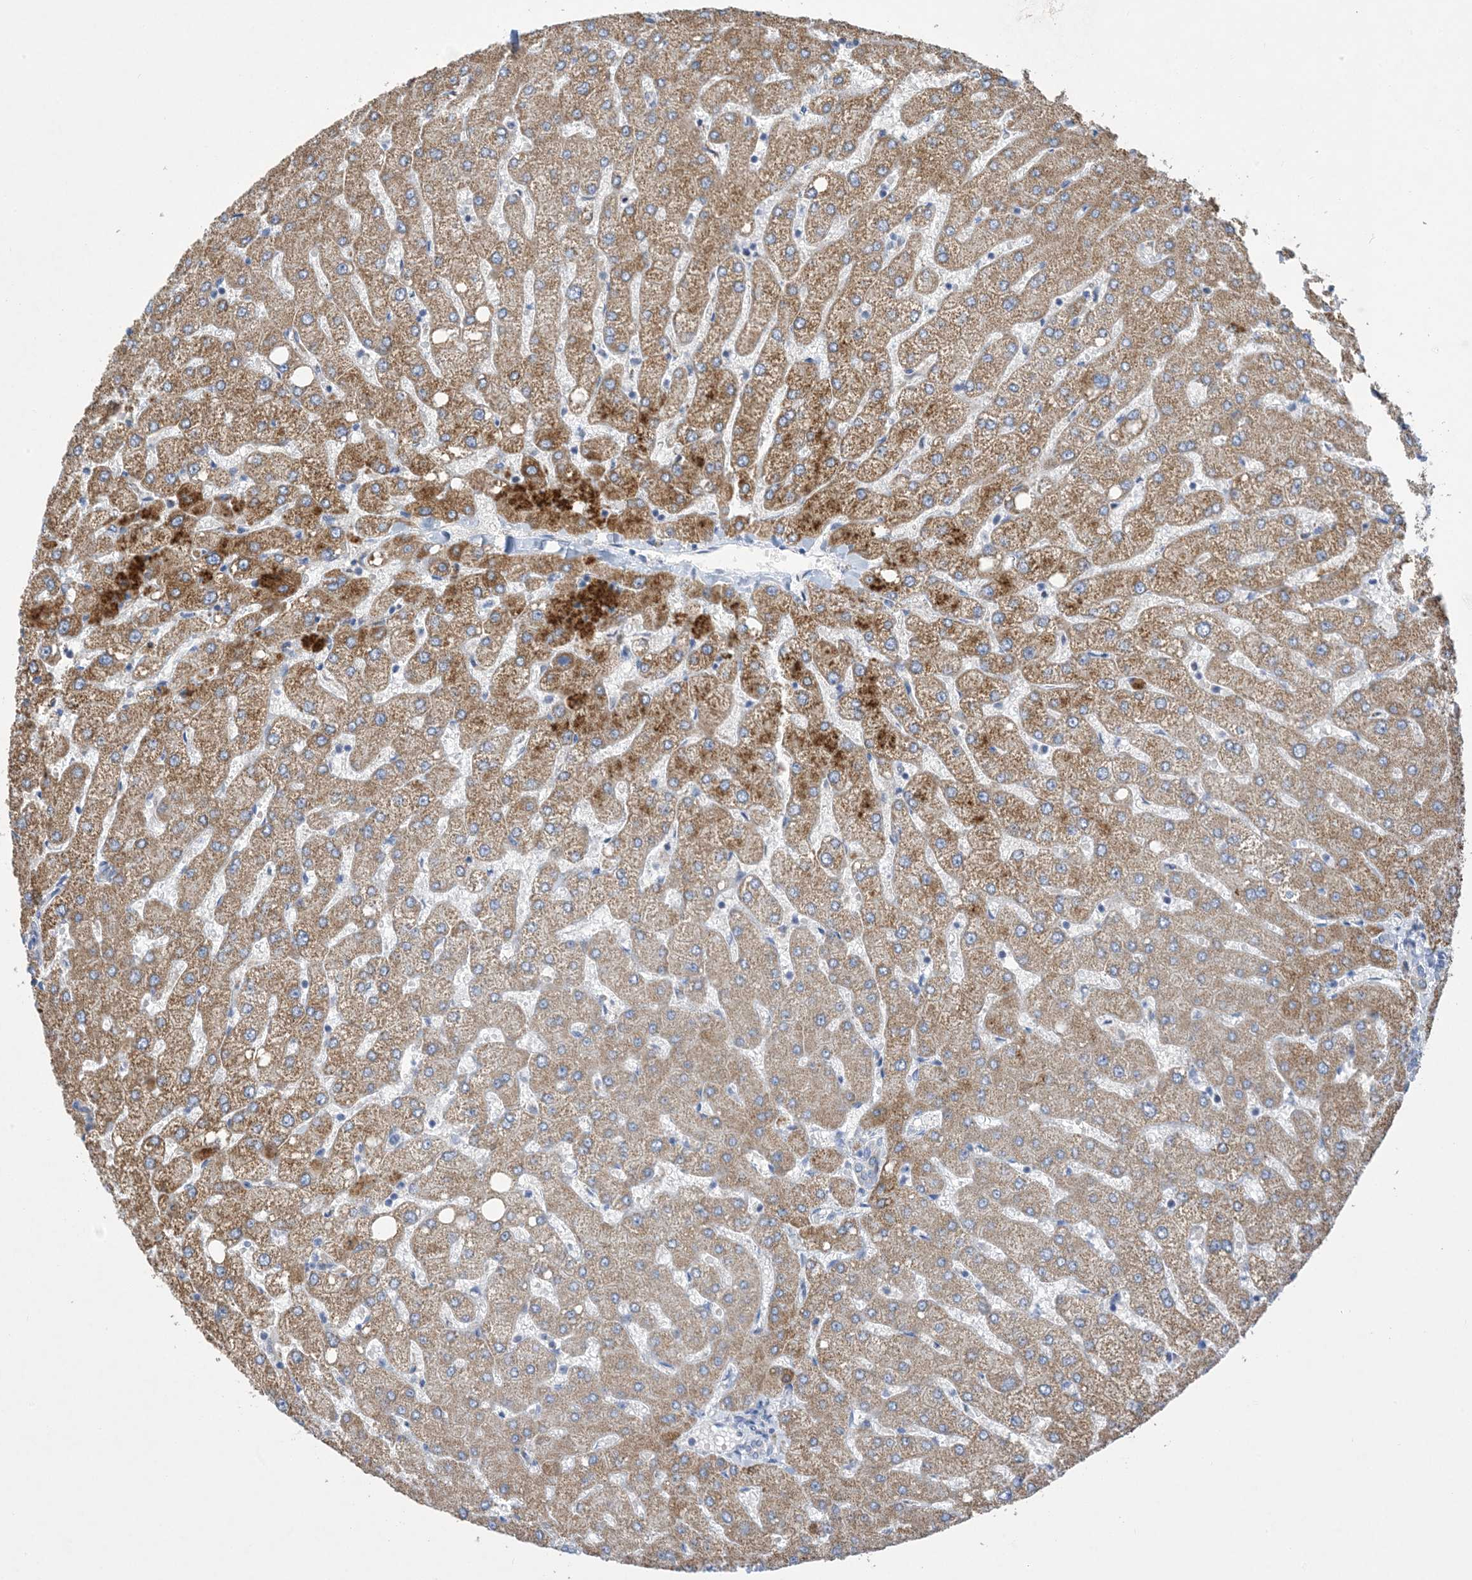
{"staining": {"intensity": "negative", "quantity": "none", "location": "none"}, "tissue": "liver", "cell_type": "Cholangiocytes", "image_type": "normal", "snomed": [{"axis": "morphology", "description": "Normal tissue, NOS"}, {"axis": "topography", "description": "Liver"}], "caption": "A micrograph of liver stained for a protein exhibits no brown staining in cholangiocytes. Nuclei are stained in blue.", "gene": "CLEC16A", "patient": {"sex": "female", "age": 54}}